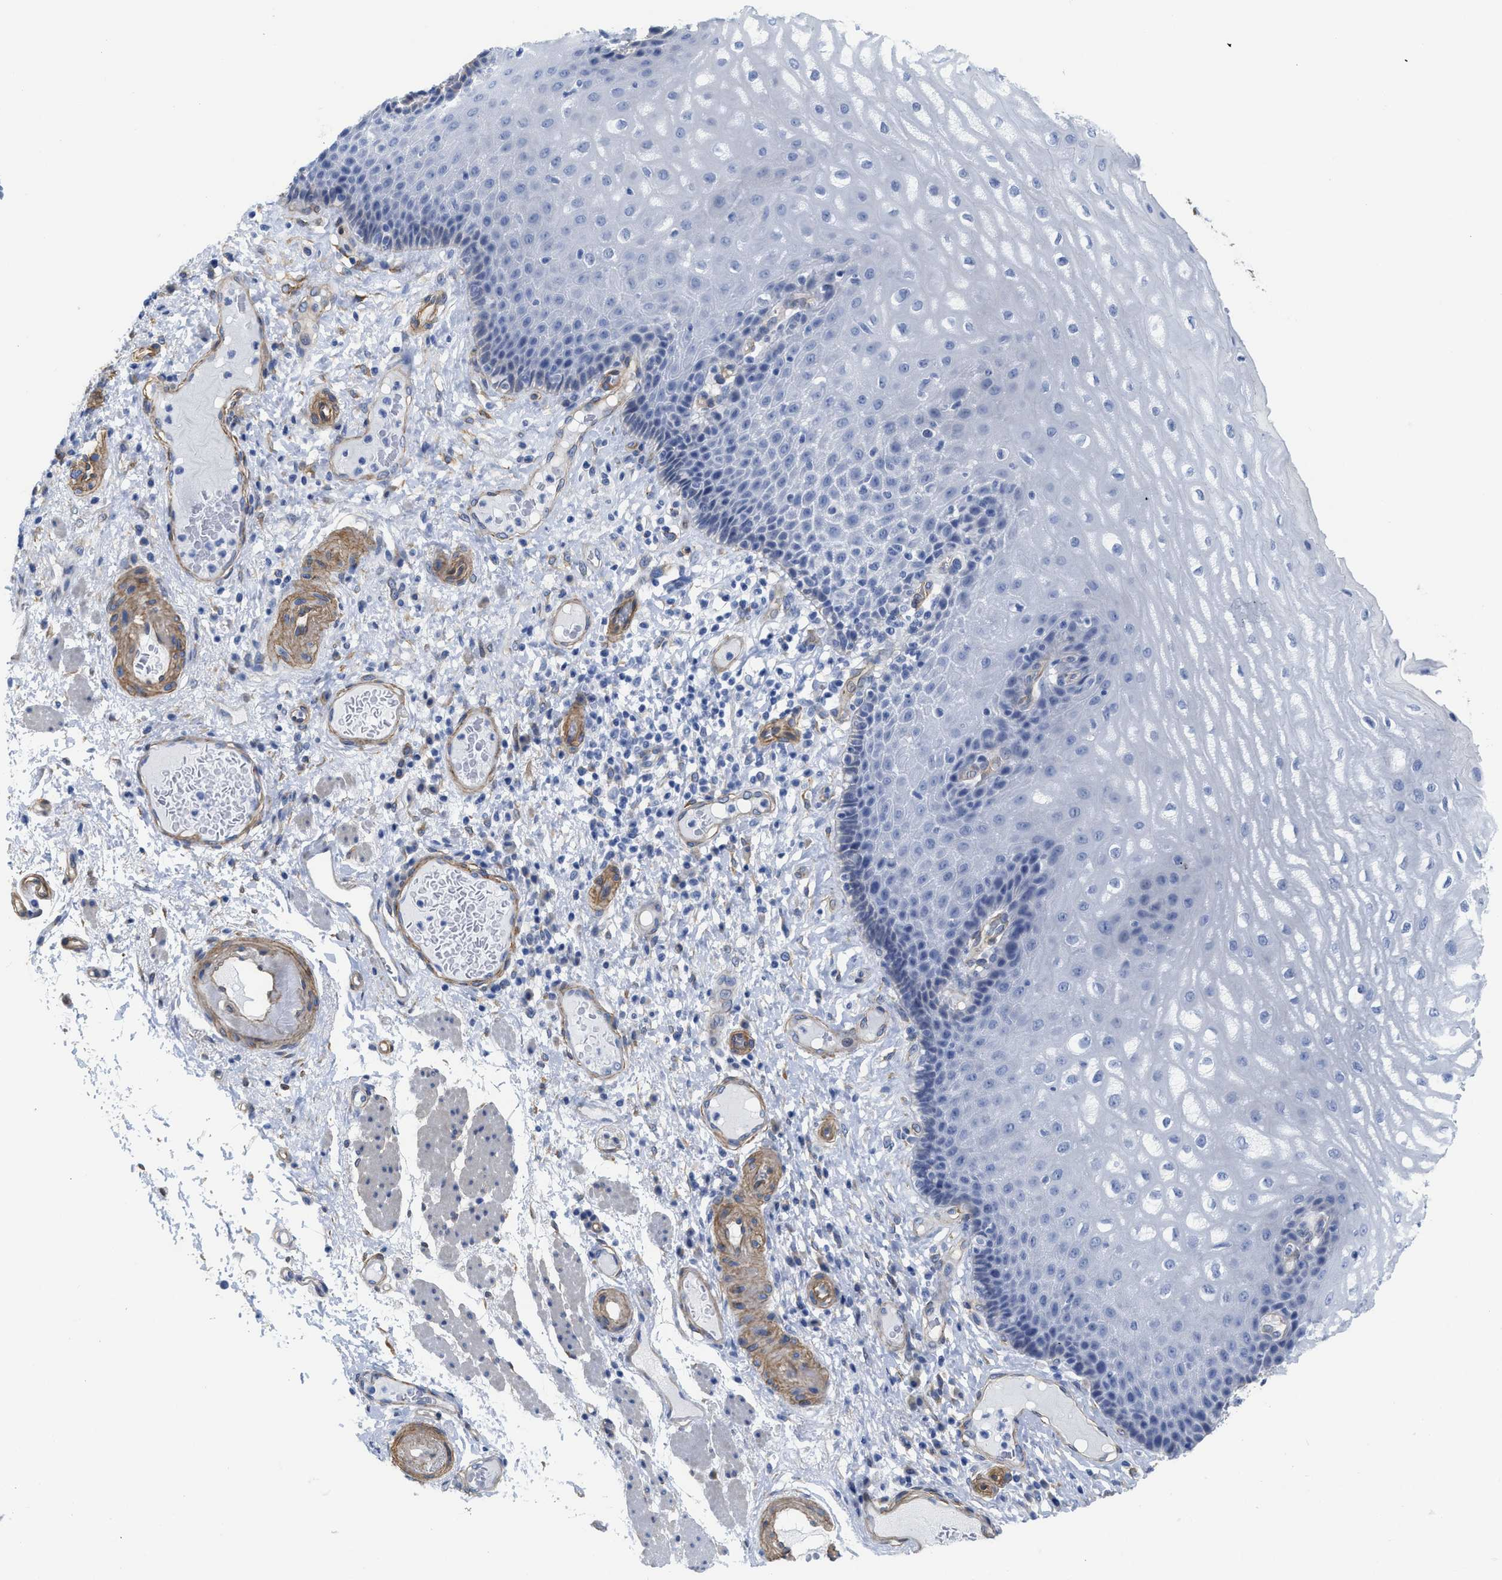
{"staining": {"intensity": "negative", "quantity": "none", "location": "none"}, "tissue": "esophagus", "cell_type": "Squamous epithelial cells", "image_type": "normal", "snomed": [{"axis": "morphology", "description": "Normal tissue, NOS"}, {"axis": "topography", "description": "Esophagus"}], "caption": "Micrograph shows no protein positivity in squamous epithelial cells of normal esophagus.", "gene": "TUB", "patient": {"sex": "male", "age": 54}}